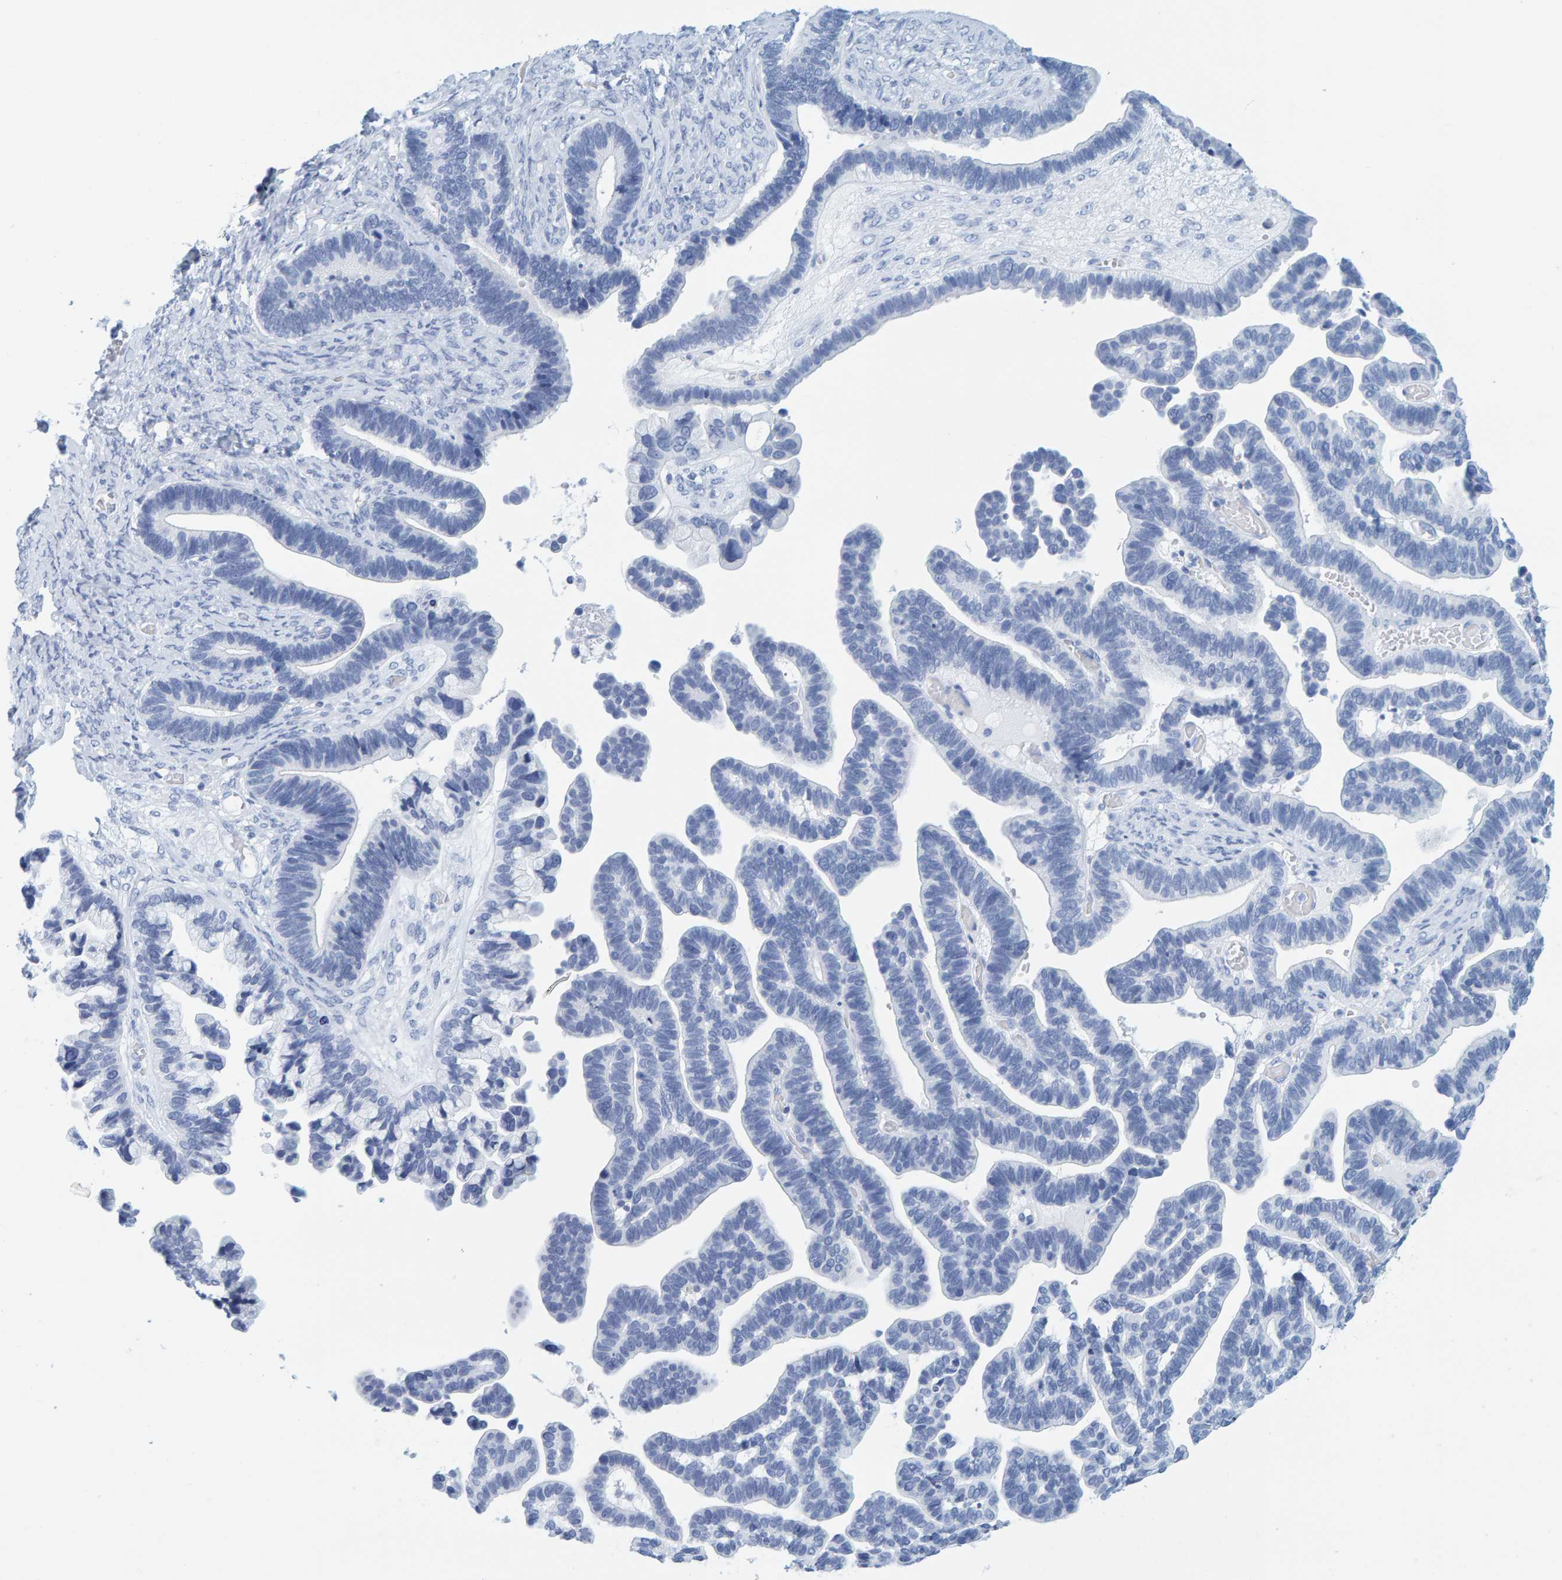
{"staining": {"intensity": "negative", "quantity": "none", "location": "none"}, "tissue": "ovarian cancer", "cell_type": "Tumor cells", "image_type": "cancer", "snomed": [{"axis": "morphology", "description": "Cystadenocarcinoma, serous, NOS"}, {"axis": "topography", "description": "Ovary"}], "caption": "High magnification brightfield microscopy of ovarian cancer (serous cystadenocarcinoma) stained with DAB (brown) and counterstained with hematoxylin (blue): tumor cells show no significant expression.", "gene": "SFTPC", "patient": {"sex": "female", "age": 56}}